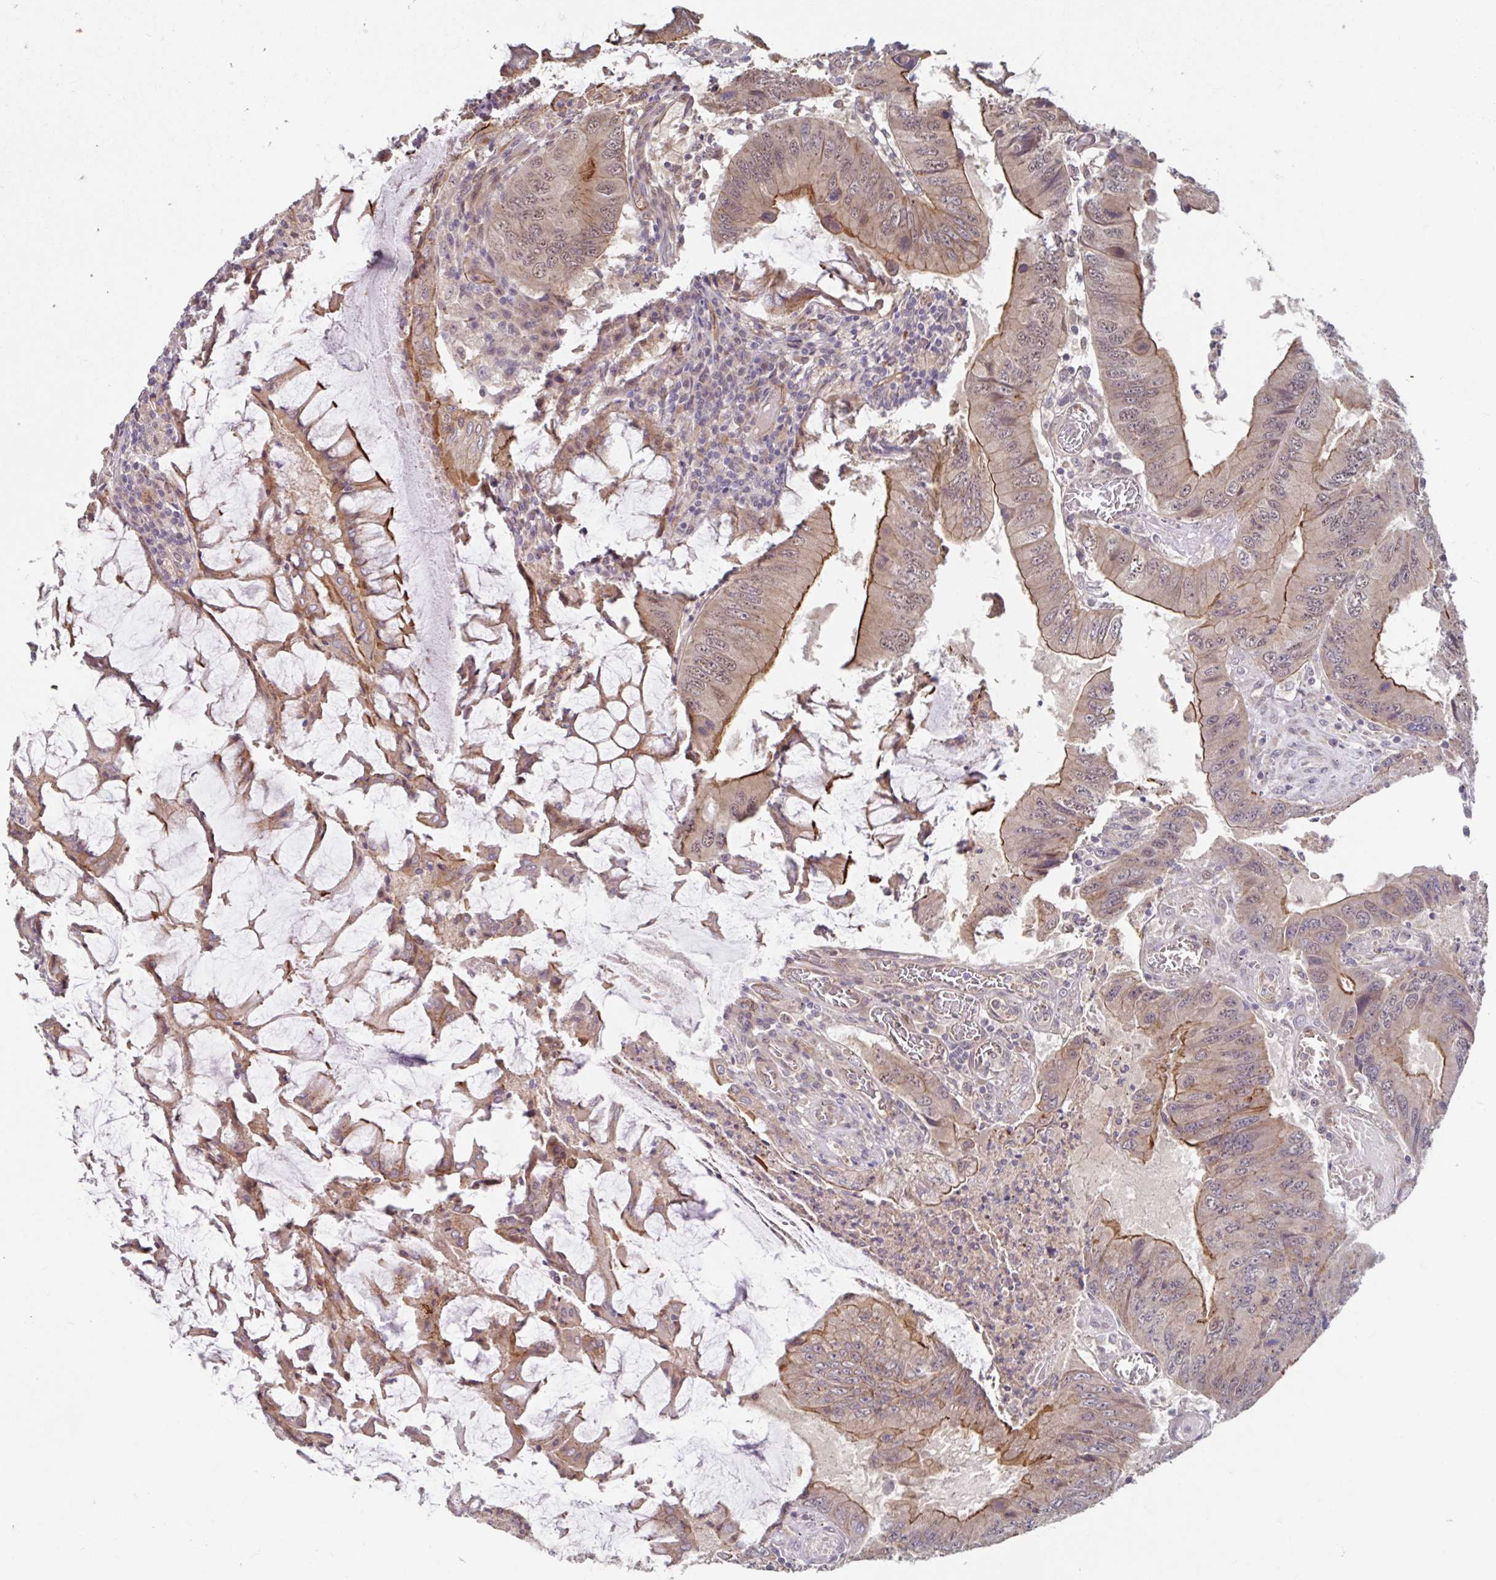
{"staining": {"intensity": "moderate", "quantity": "25%-75%", "location": "cytoplasmic/membranous,nuclear"}, "tissue": "colorectal cancer", "cell_type": "Tumor cells", "image_type": "cancer", "snomed": [{"axis": "morphology", "description": "Adenocarcinoma, NOS"}, {"axis": "topography", "description": "Colon"}], "caption": "DAB (3,3'-diaminobenzidine) immunohistochemical staining of human colorectal cancer shows moderate cytoplasmic/membranous and nuclear protein expression in about 25%-75% of tumor cells.", "gene": "STYXL1", "patient": {"sex": "male", "age": 53}}